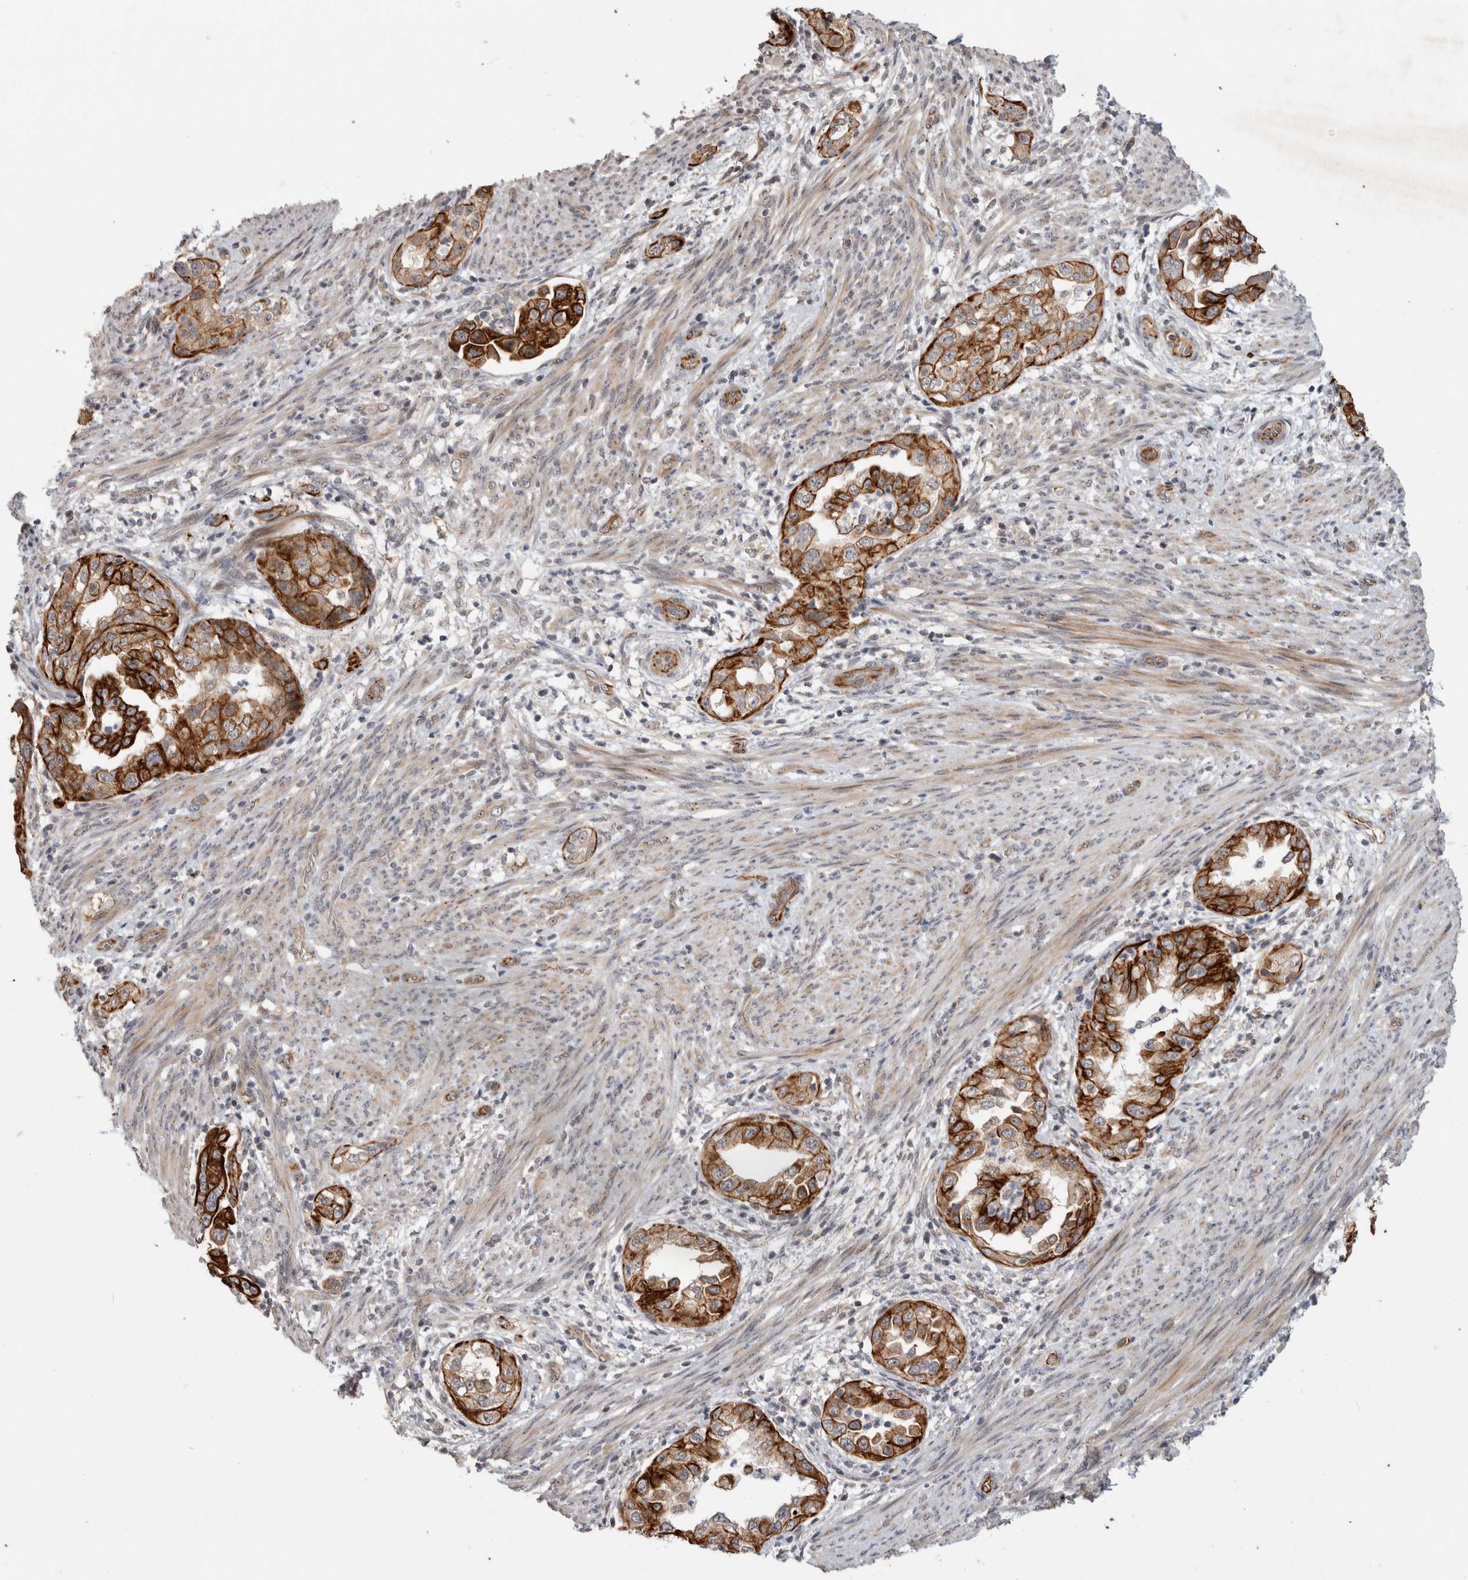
{"staining": {"intensity": "strong", "quantity": ">75%", "location": "cytoplasmic/membranous"}, "tissue": "endometrial cancer", "cell_type": "Tumor cells", "image_type": "cancer", "snomed": [{"axis": "morphology", "description": "Adenocarcinoma, NOS"}, {"axis": "topography", "description": "Endometrium"}], "caption": "An immunohistochemistry micrograph of neoplastic tissue is shown. Protein staining in brown labels strong cytoplasmic/membranous positivity in endometrial cancer (adenocarcinoma) within tumor cells.", "gene": "CRISPLD1", "patient": {"sex": "female", "age": 85}}